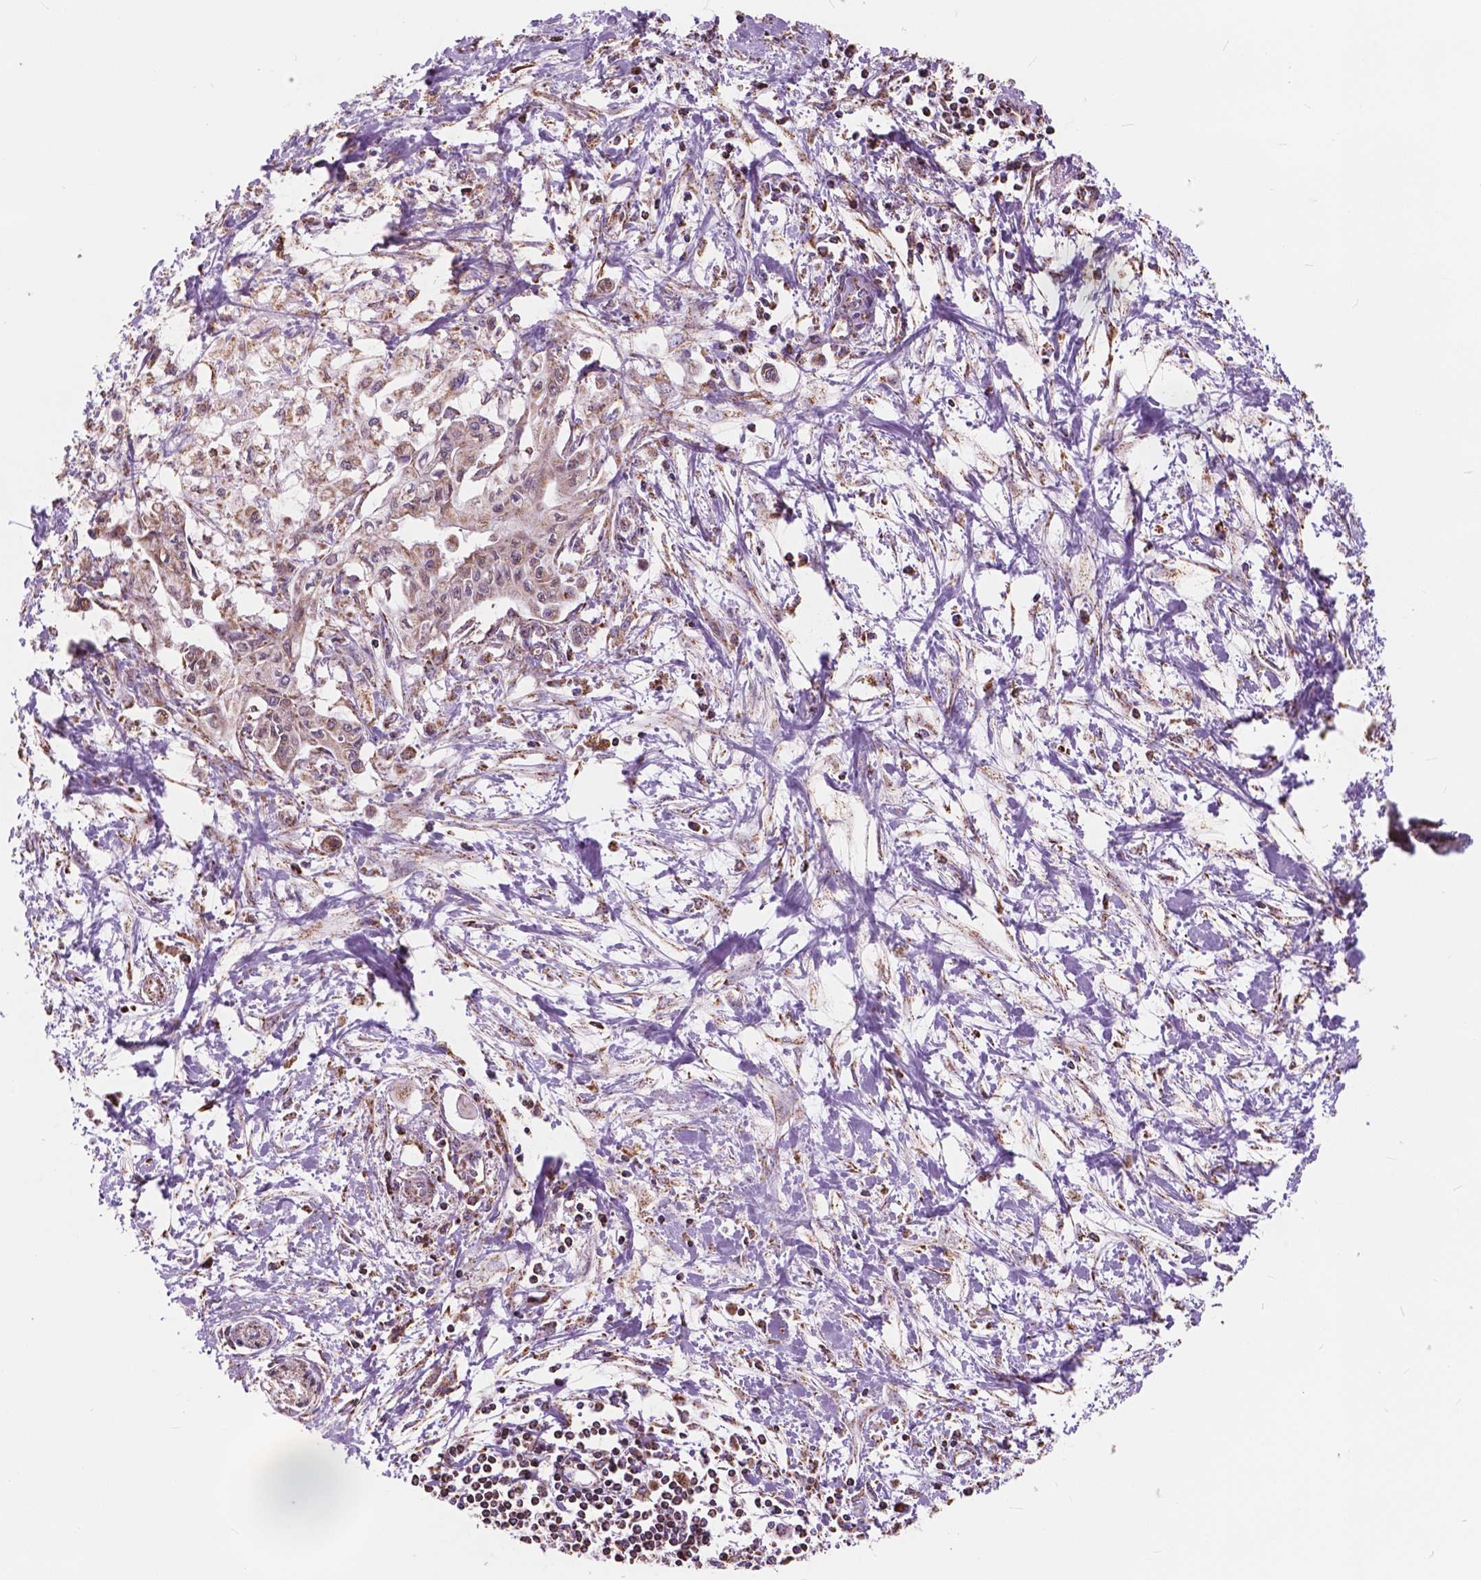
{"staining": {"intensity": "weak", "quantity": ">75%", "location": "cytoplasmic/membranous"}, "tissue": "pancreatic cancer", "cell_type": "Tumor cells", "image_type": "cancer", "snomed": [{"axis": "morphology", "description": "Adenocarcinoma, NOS"}, {"axis": "topography", "description": "Pancreas"}], "caption": "Tumor cells exhibit weak cytoplasmic/membranous staining in approximately >75% of cells in adenocarcinoma (pancreatic).", "gene": "SCOC", "patient": {"sex": "female", "age": 61}}